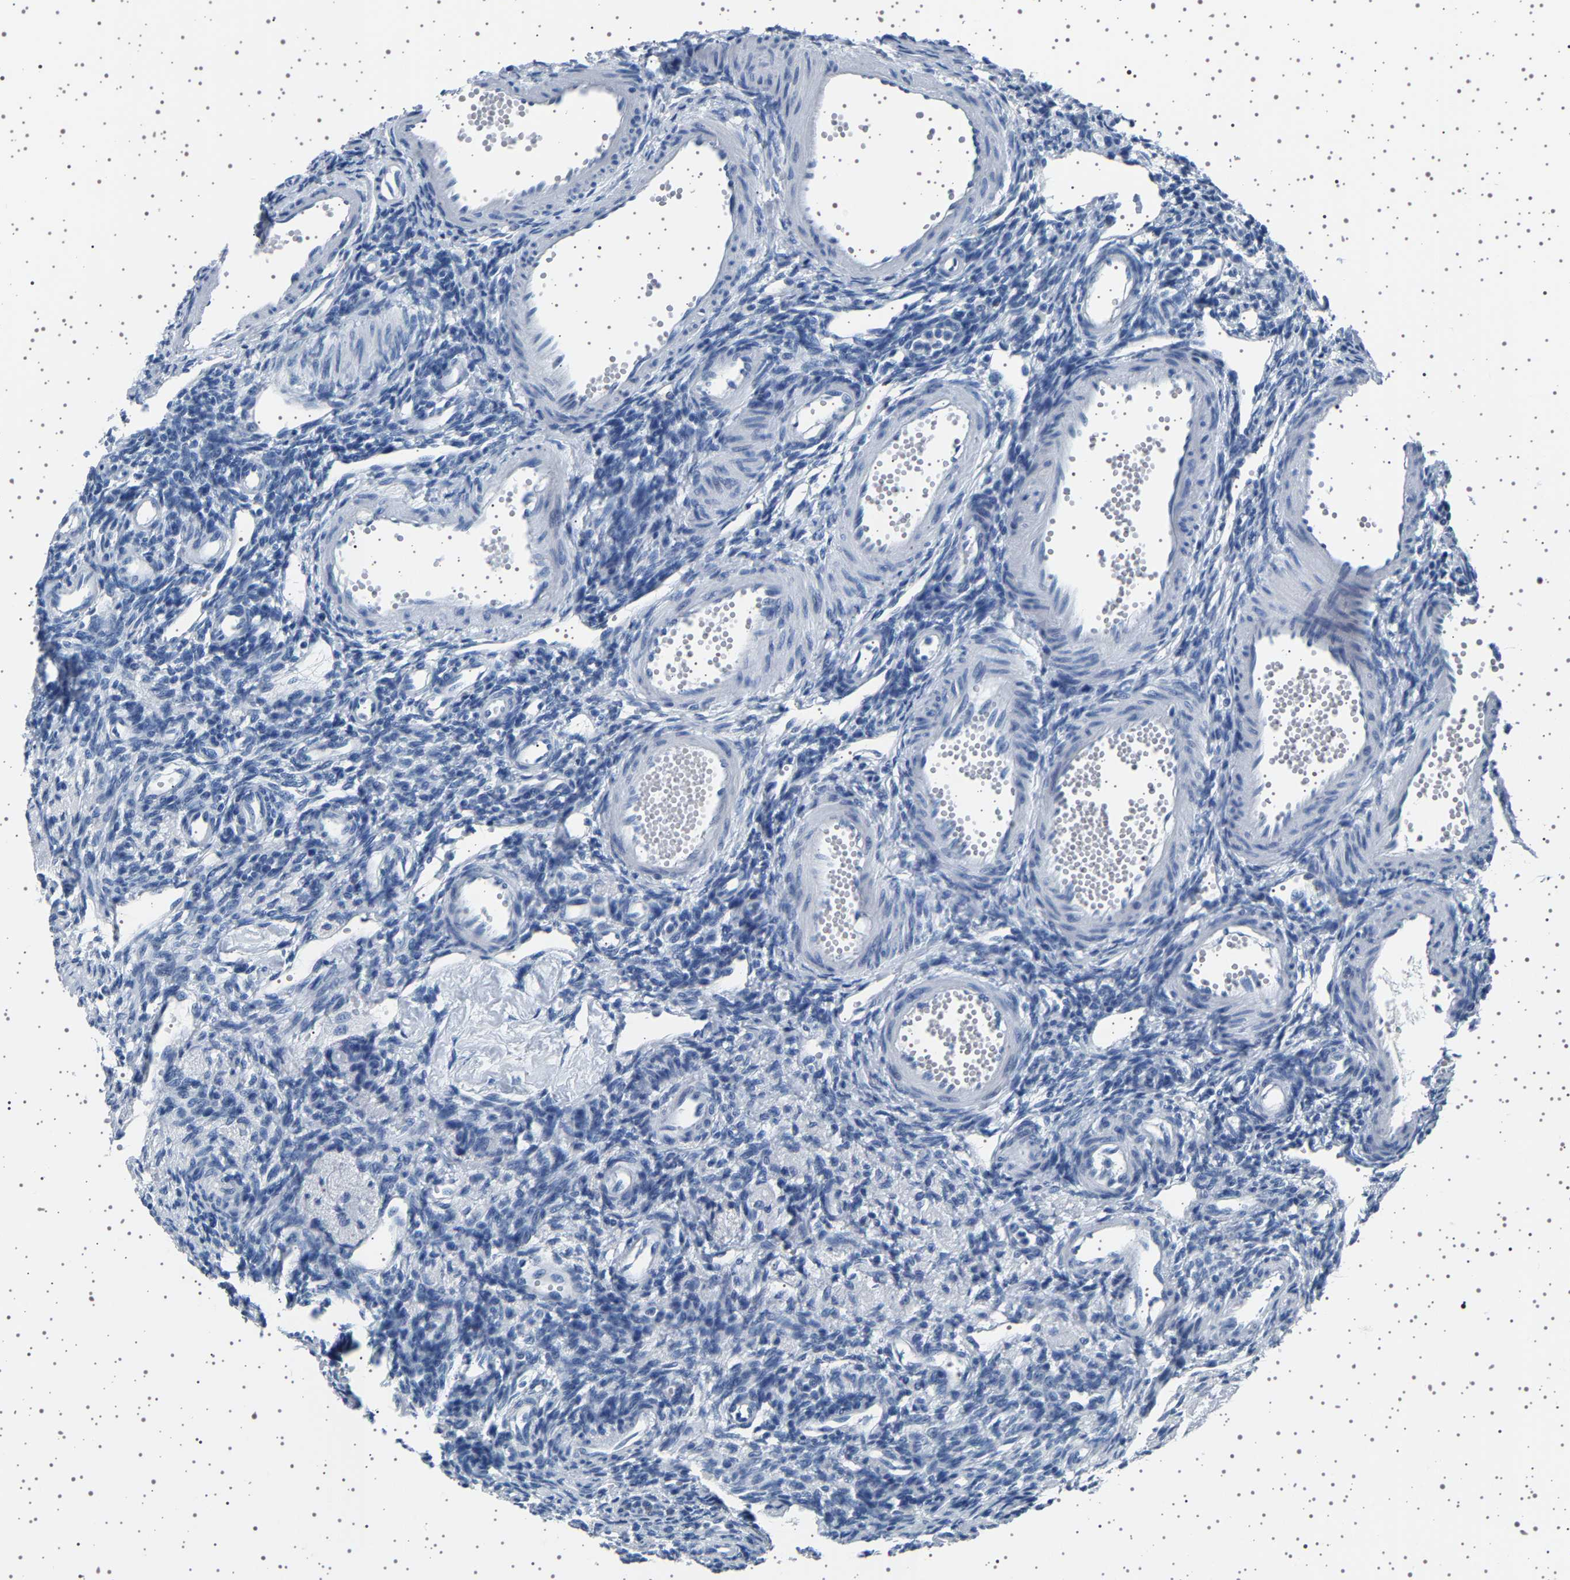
{"staining": {"intensity": "negative", "quantity": "none", "location": "none"}, "tissue": "ovary", "cell_type": "Follicle cells", "image_type": "normal", "snomed": [{"axis": "morphology", "description": "Normal tissue, NOS"}, {"axis": "topography", "description": "Ovary"}], "caption": "High power microscopy image of an immunohistochemistry (IHC) micrograph of normal ovary, revealing no significant staining in follicle cells. Brightfield microscopy of immunohistochemistry (IHC) stained with DAB (brown) and hematoxylin (blue), captured at high magnification.", "gene": "TFF3", "patient": {"sex": "female", "age": 33}}